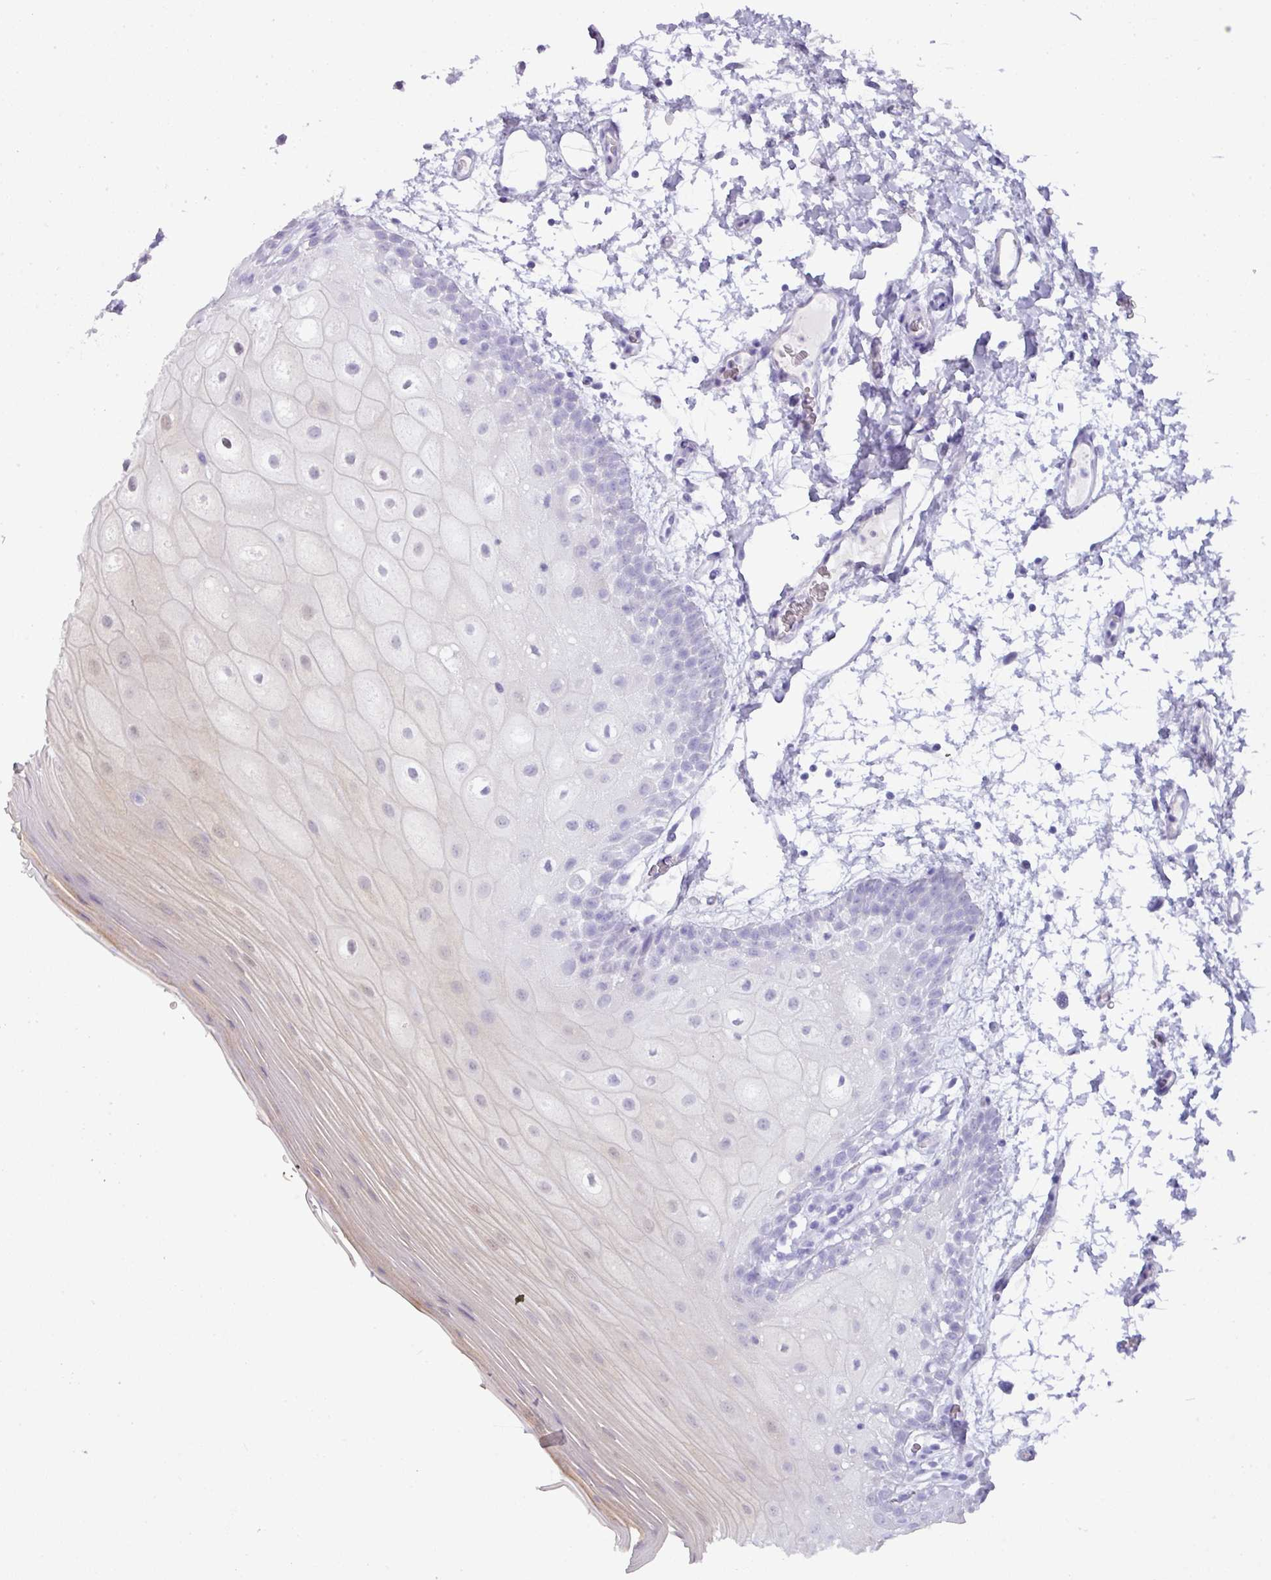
{"staining": {"intensity": "weak", "quantity": "<25%", "location": "cytoplasmic/membranous"}, "tissue": "oral mucosa", "cell_type": "Squamous epithelial cells", "image_type": "normal", "snomed": [{"axis": "morphology", "description": "Normal tissue, NOS"}, {"axis": "morphology", "description": "Squamous cell carcinoma, NOS"}, {"axis": "topography", "description": "Oral tissue"}, {"axis": "topography", "description": "Tounge, NOS"}, {"axis": "topography", "description": "Head-Neck"}], "caption": "DAB immunohistochemical staining of normal human oral mucosa displays no significant positivity in squamous epithelial cells. The staining was performed using DAB to visualize the protein expression in brown, while the nuclei were stained in blue with hematoxylin (Magnification: 20x).", "gene": "NCCRP1", "patient": {"sex": "male", "age": 76}}